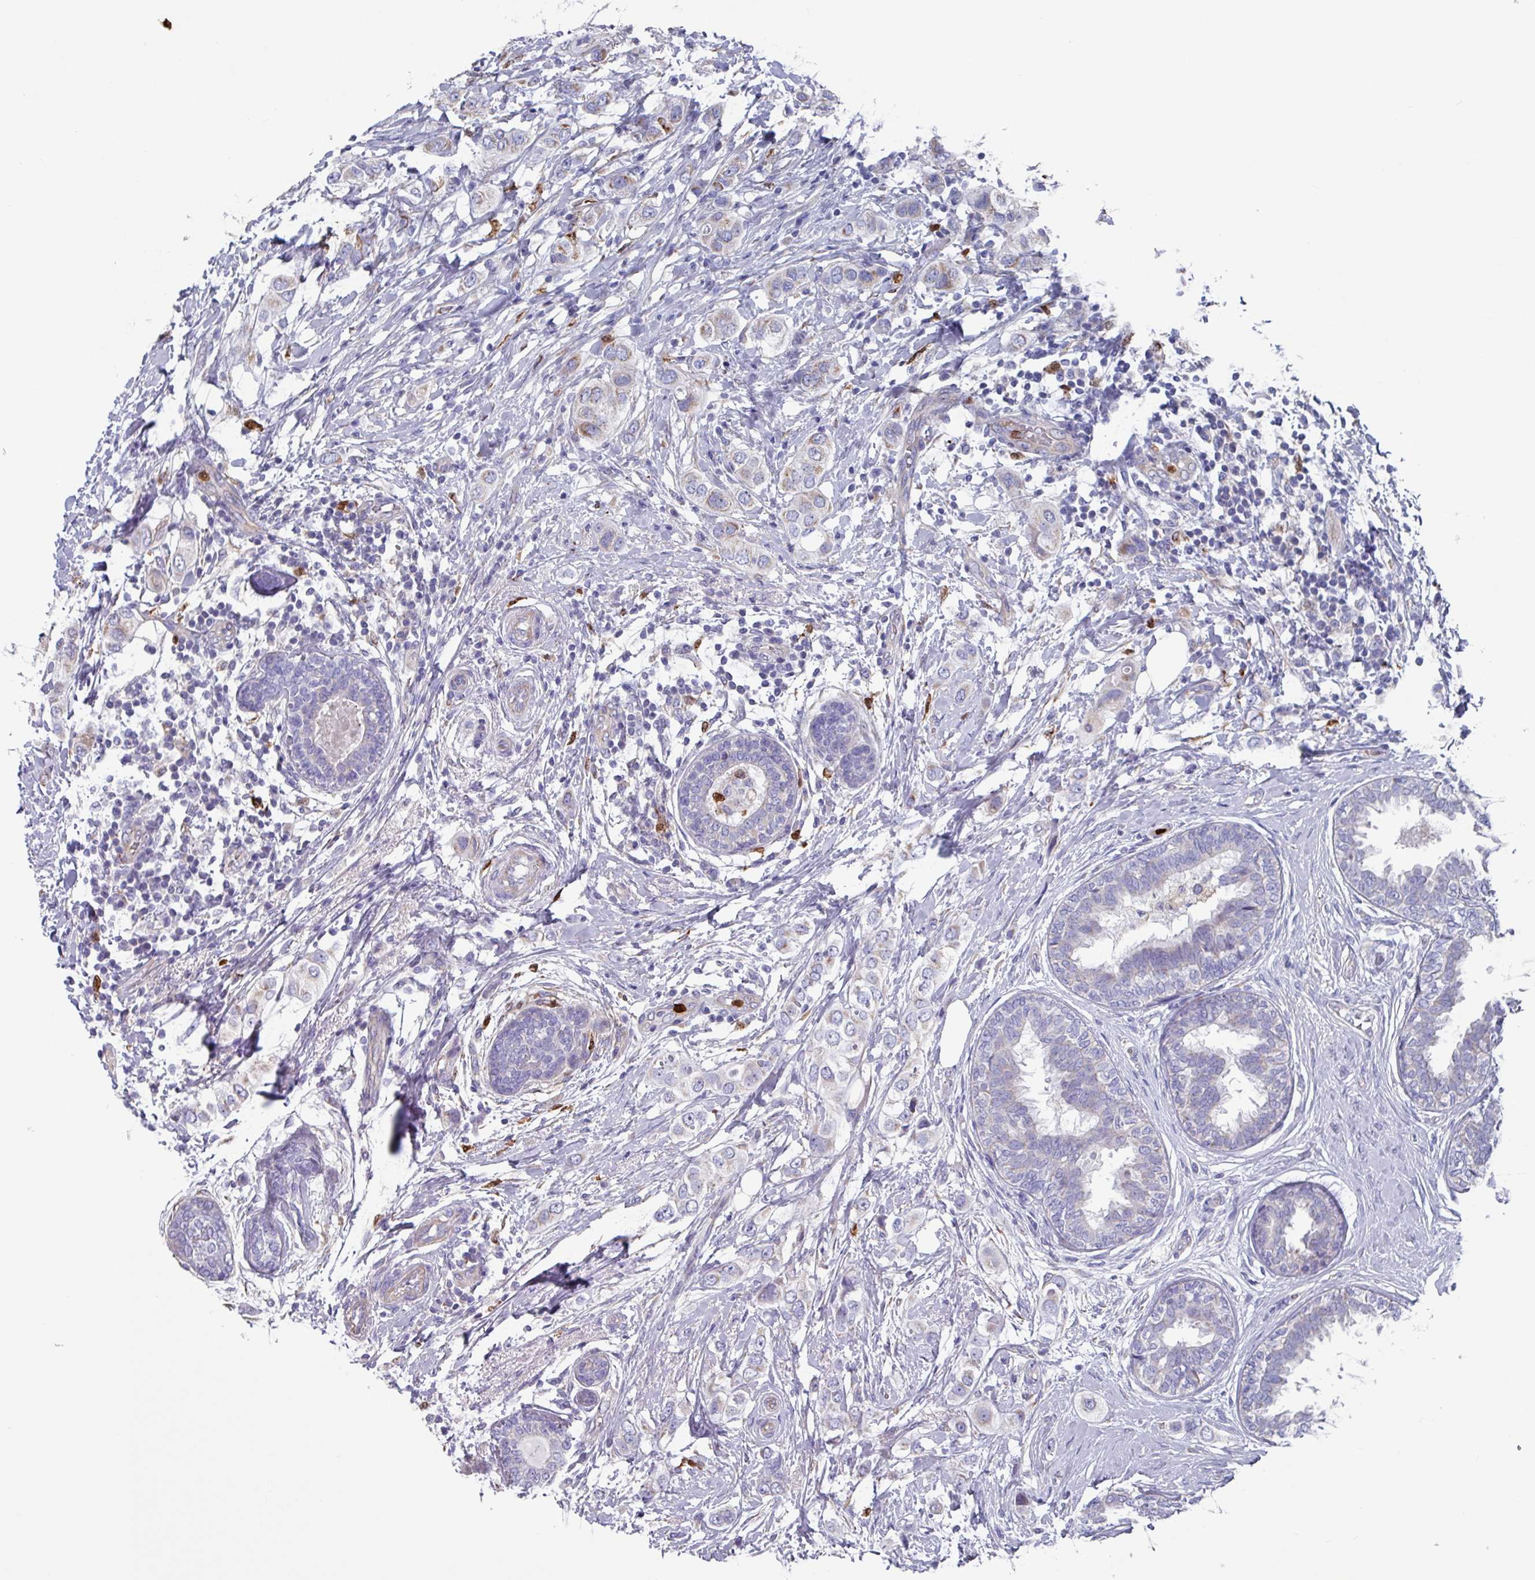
{"staining": {"intensity": "weak", "quantity": "<25%", "location": "cytoplasmic/membranous"}, "tissue": "breast cancer", "cell_type": "Tumor cells", "image_type": "cancer", "snomed": [{"axis": "morphology", "description": "Lobular carcinoma"}, {"axis": "topography", "description": "Breast"}], "caption": "Breast lobular carcinoma stained for a protein using IHC shows no staining tumor cells.", "gene": "UQCC2", "patient": {"sex": "female", "age": 51}}